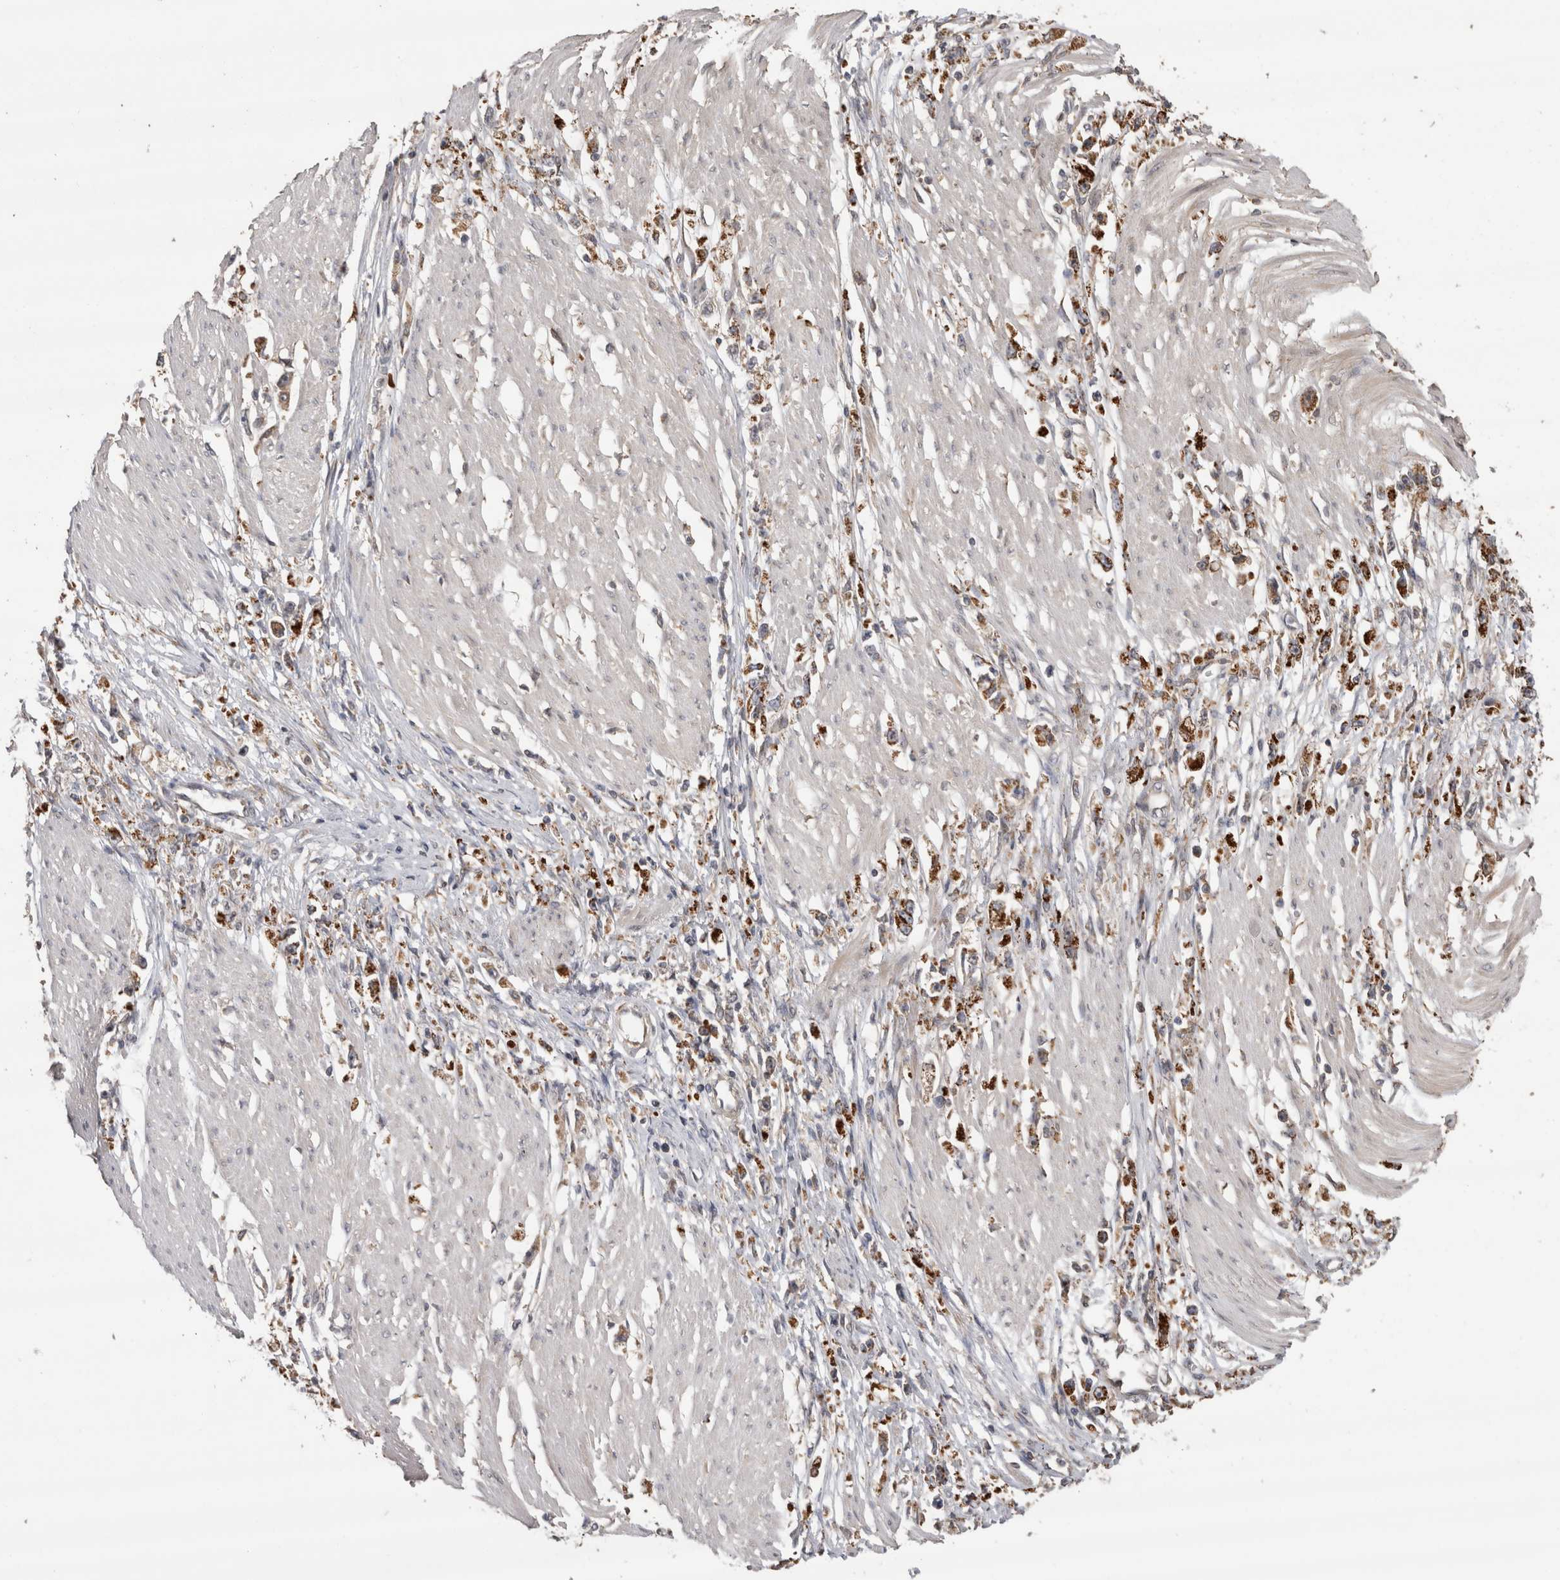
{"staining": {"intensity": "moderate", "quantity": ">75%", "location": "cytoplasmic/membranous"}, "tissue": "stomach cancer", "cell_type": "Tumor cells", "image_type": "cancer", "snomed": [{"axis": "morphology", "description": "Adenocarcinoma, NOS"}, {"axis": "topography", "description": "Stomach"}], "caption": "Moderate cytoplasmic/membranous protein staining is seen in about >75% of tumor cells in stomach cancer (adenocarcinoma).", "gene": "TBCE", "patient": {"sex": "female", "age": 59}}